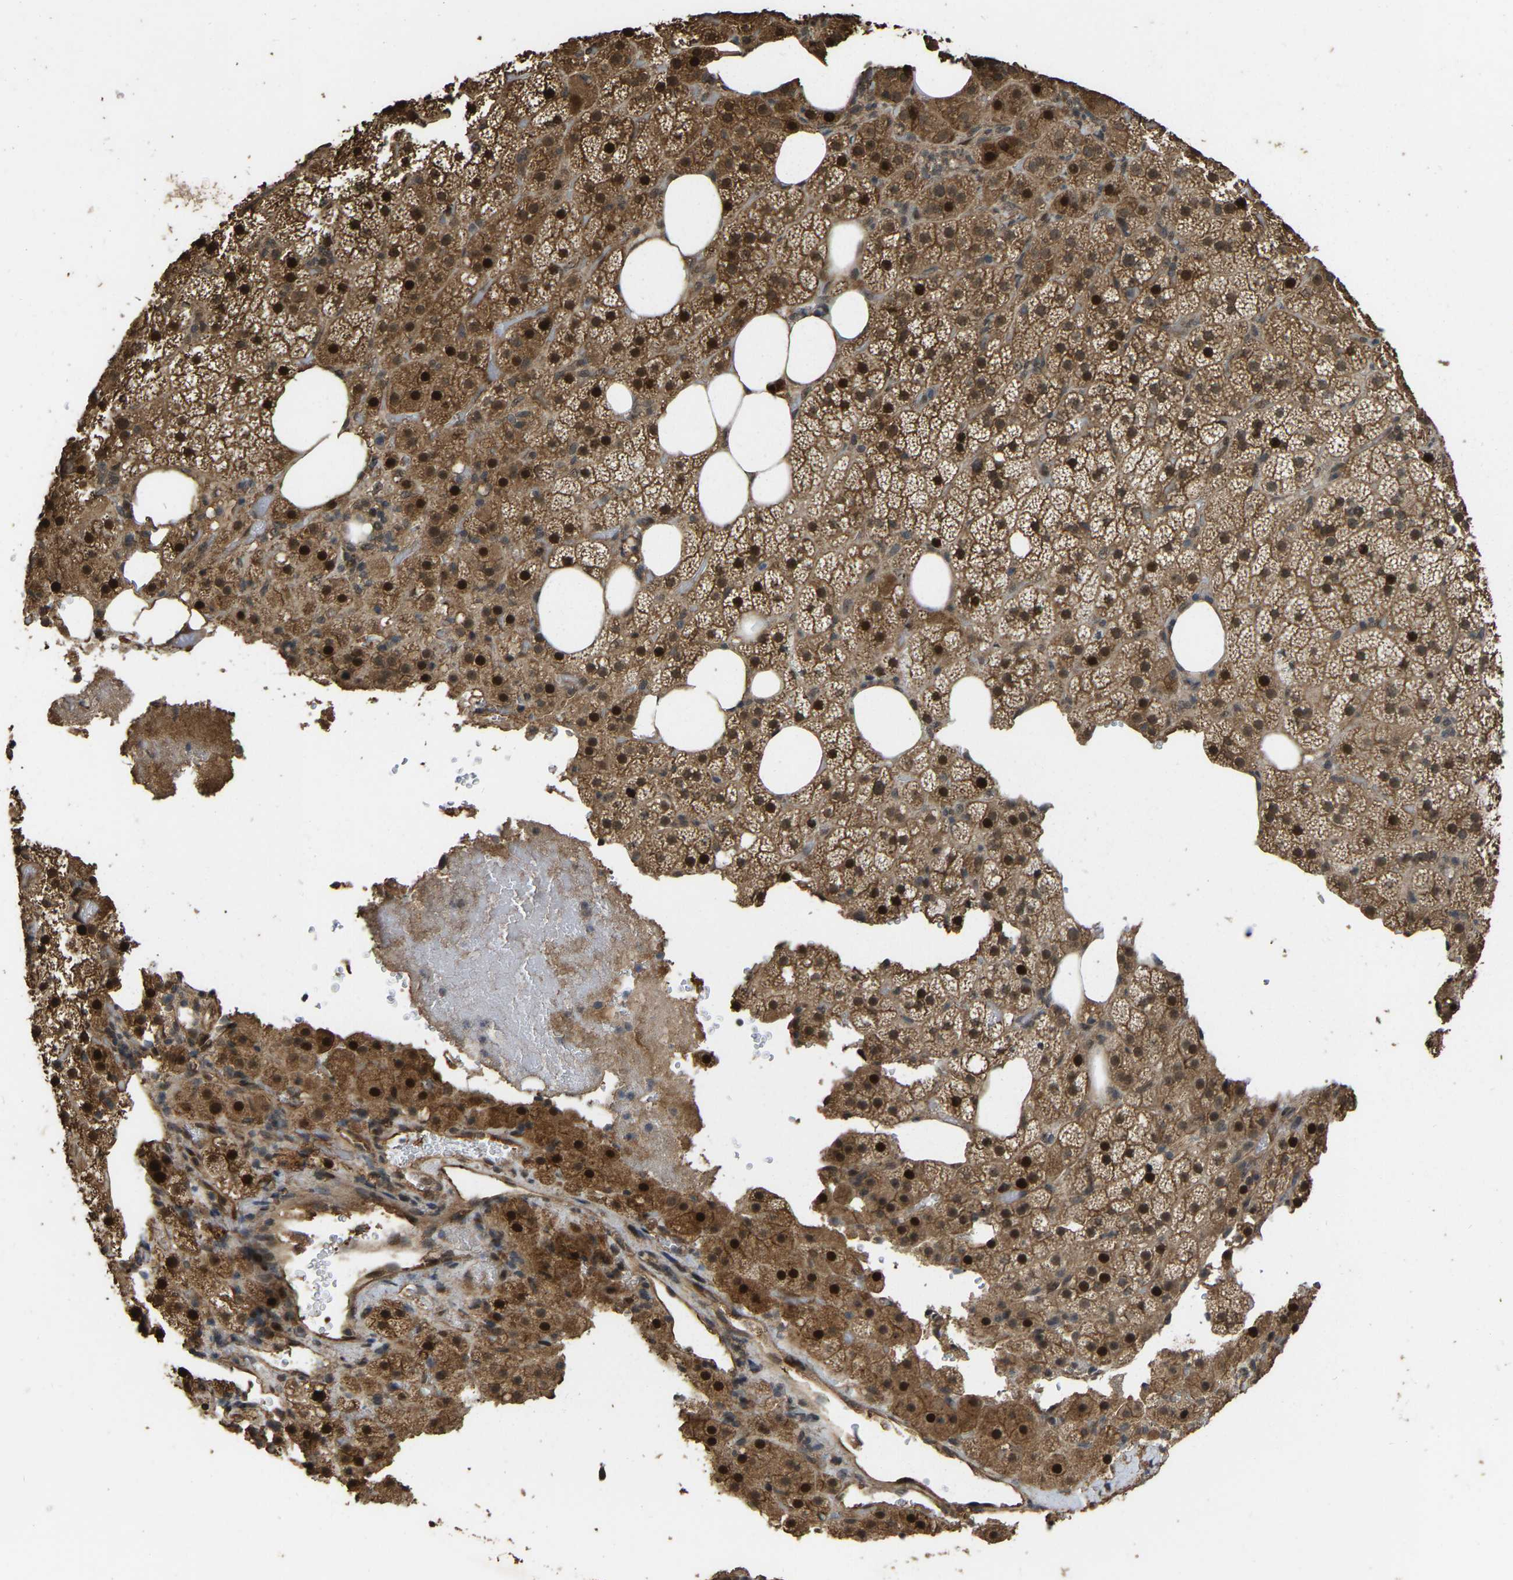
{"staining": {"intensity": "moderate", "quantity": ">75%", "location": "cytoplasmic/membranous,nuclear"}, "tissue": "adrenal gland", "cell_type": "Glandular cells", "image_type": "normal", "snomed": [{"axis": "morphology", "description": "Normal tissue, NOS"}, {"axis": "topography", "description": "Adrenal gland"}], "caption": "This is a micrograph of IHC staining of benign adrenal gland, which shows moderate staining in the cytoplasmic/membranous,nuclear of glandular cells.", "gene": "ARHGAP23", "patient": {"sex": "female", "age": 59}}